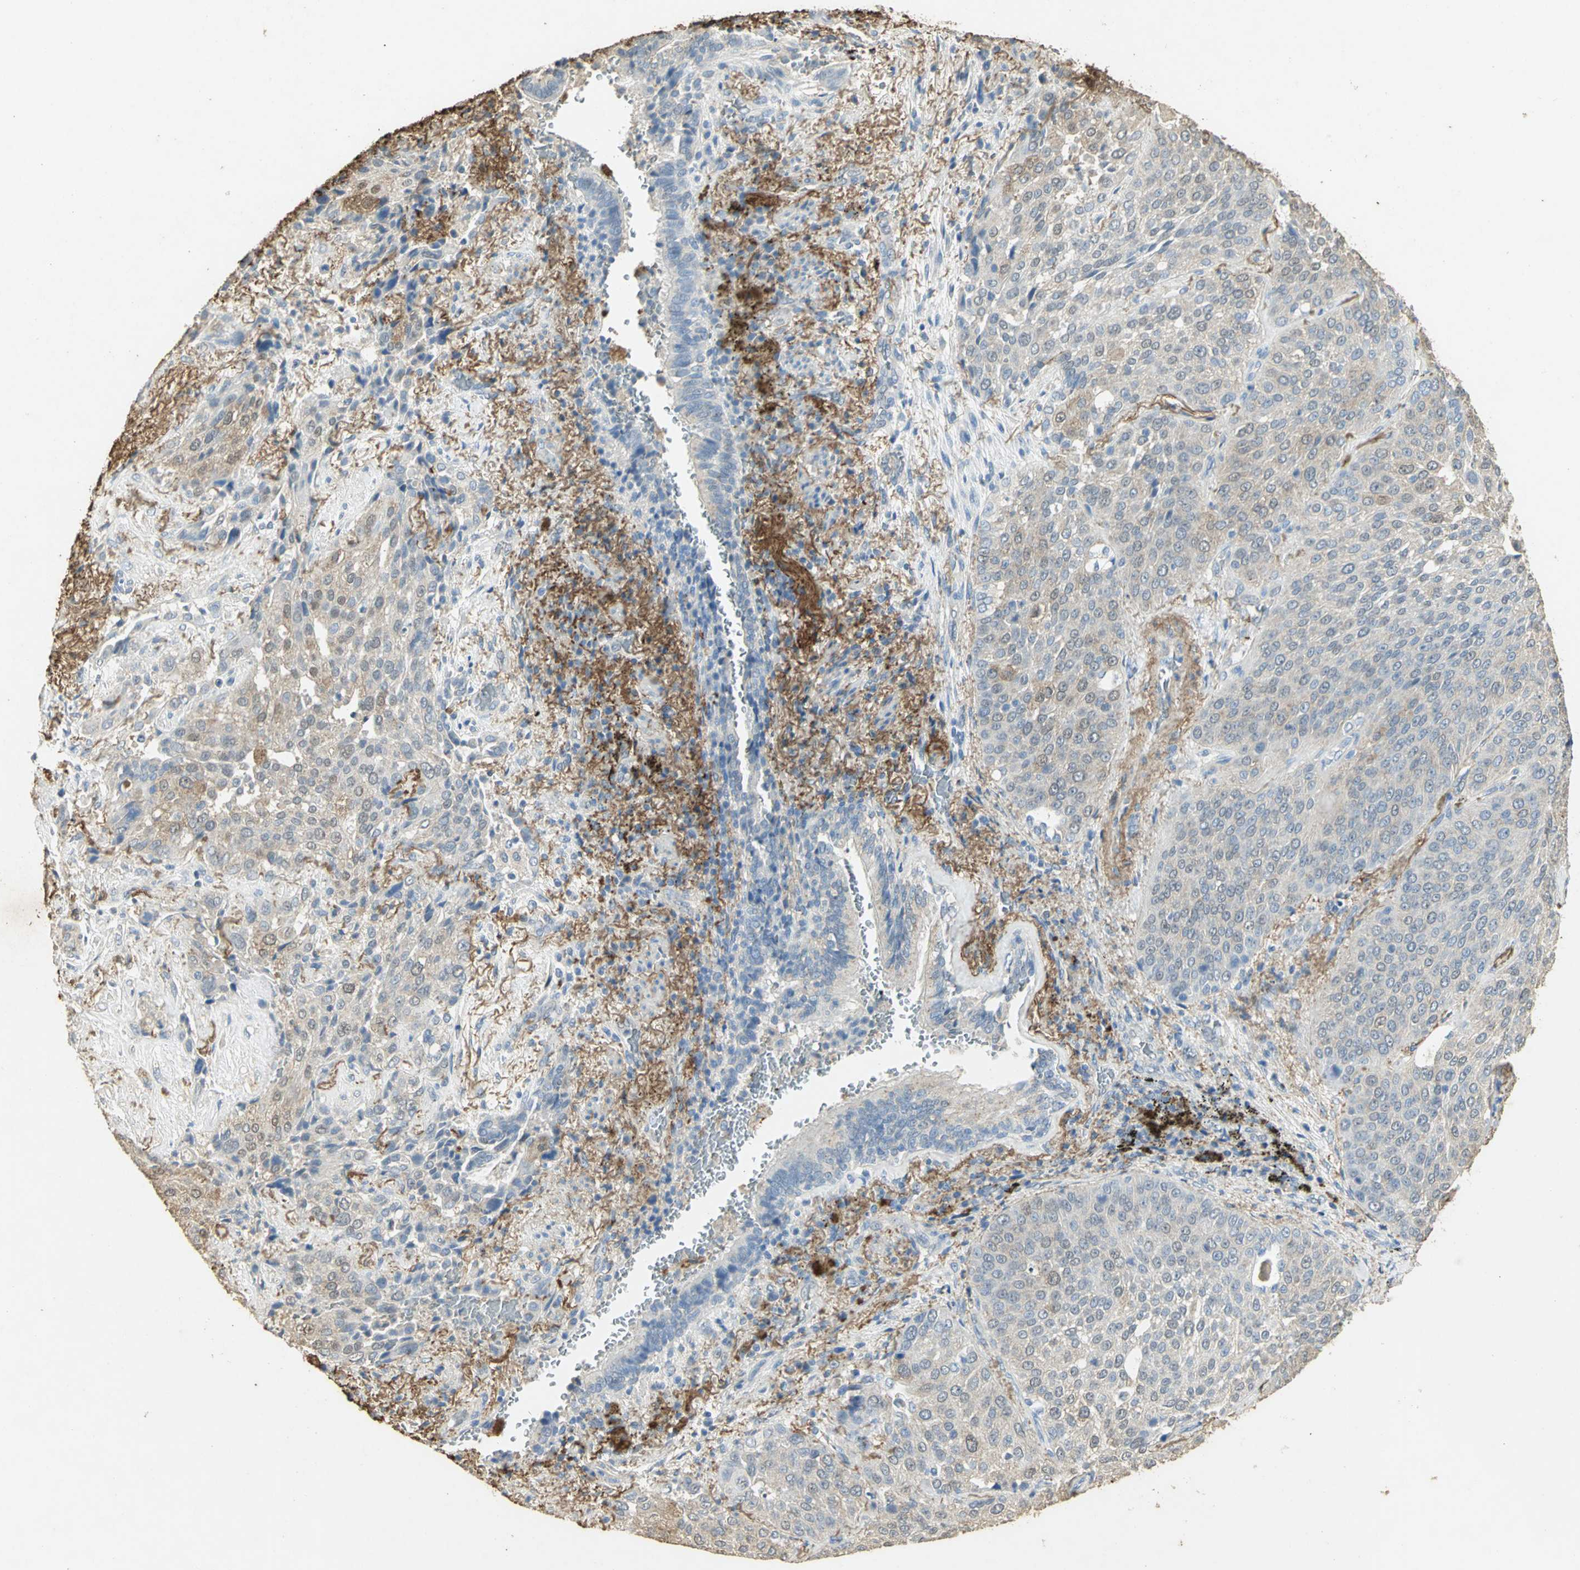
{"staining": {"intensity": "weak", "quantity": "25%-75%", "location": "cytoplasmic/membranous"}, "tissue": "lung cancer", "cell_type": "Tumor cells", "image_type": "cancer", "snomed": [{"axis": "morphology", "description": "Squamous cell carcinoma, NOS"}, {"axis": "topography", "description": "Lung"}], "caption": "Protein staining of lung cancer tissue reveals weak cytoplasmic/membranous staining in about 25%-75% of tumor cells. The protein of interest is shown in brown color, while the nuclei are stained blue.", "gene": "ASB9", "patient": {"sex": "male", "age": 54}}